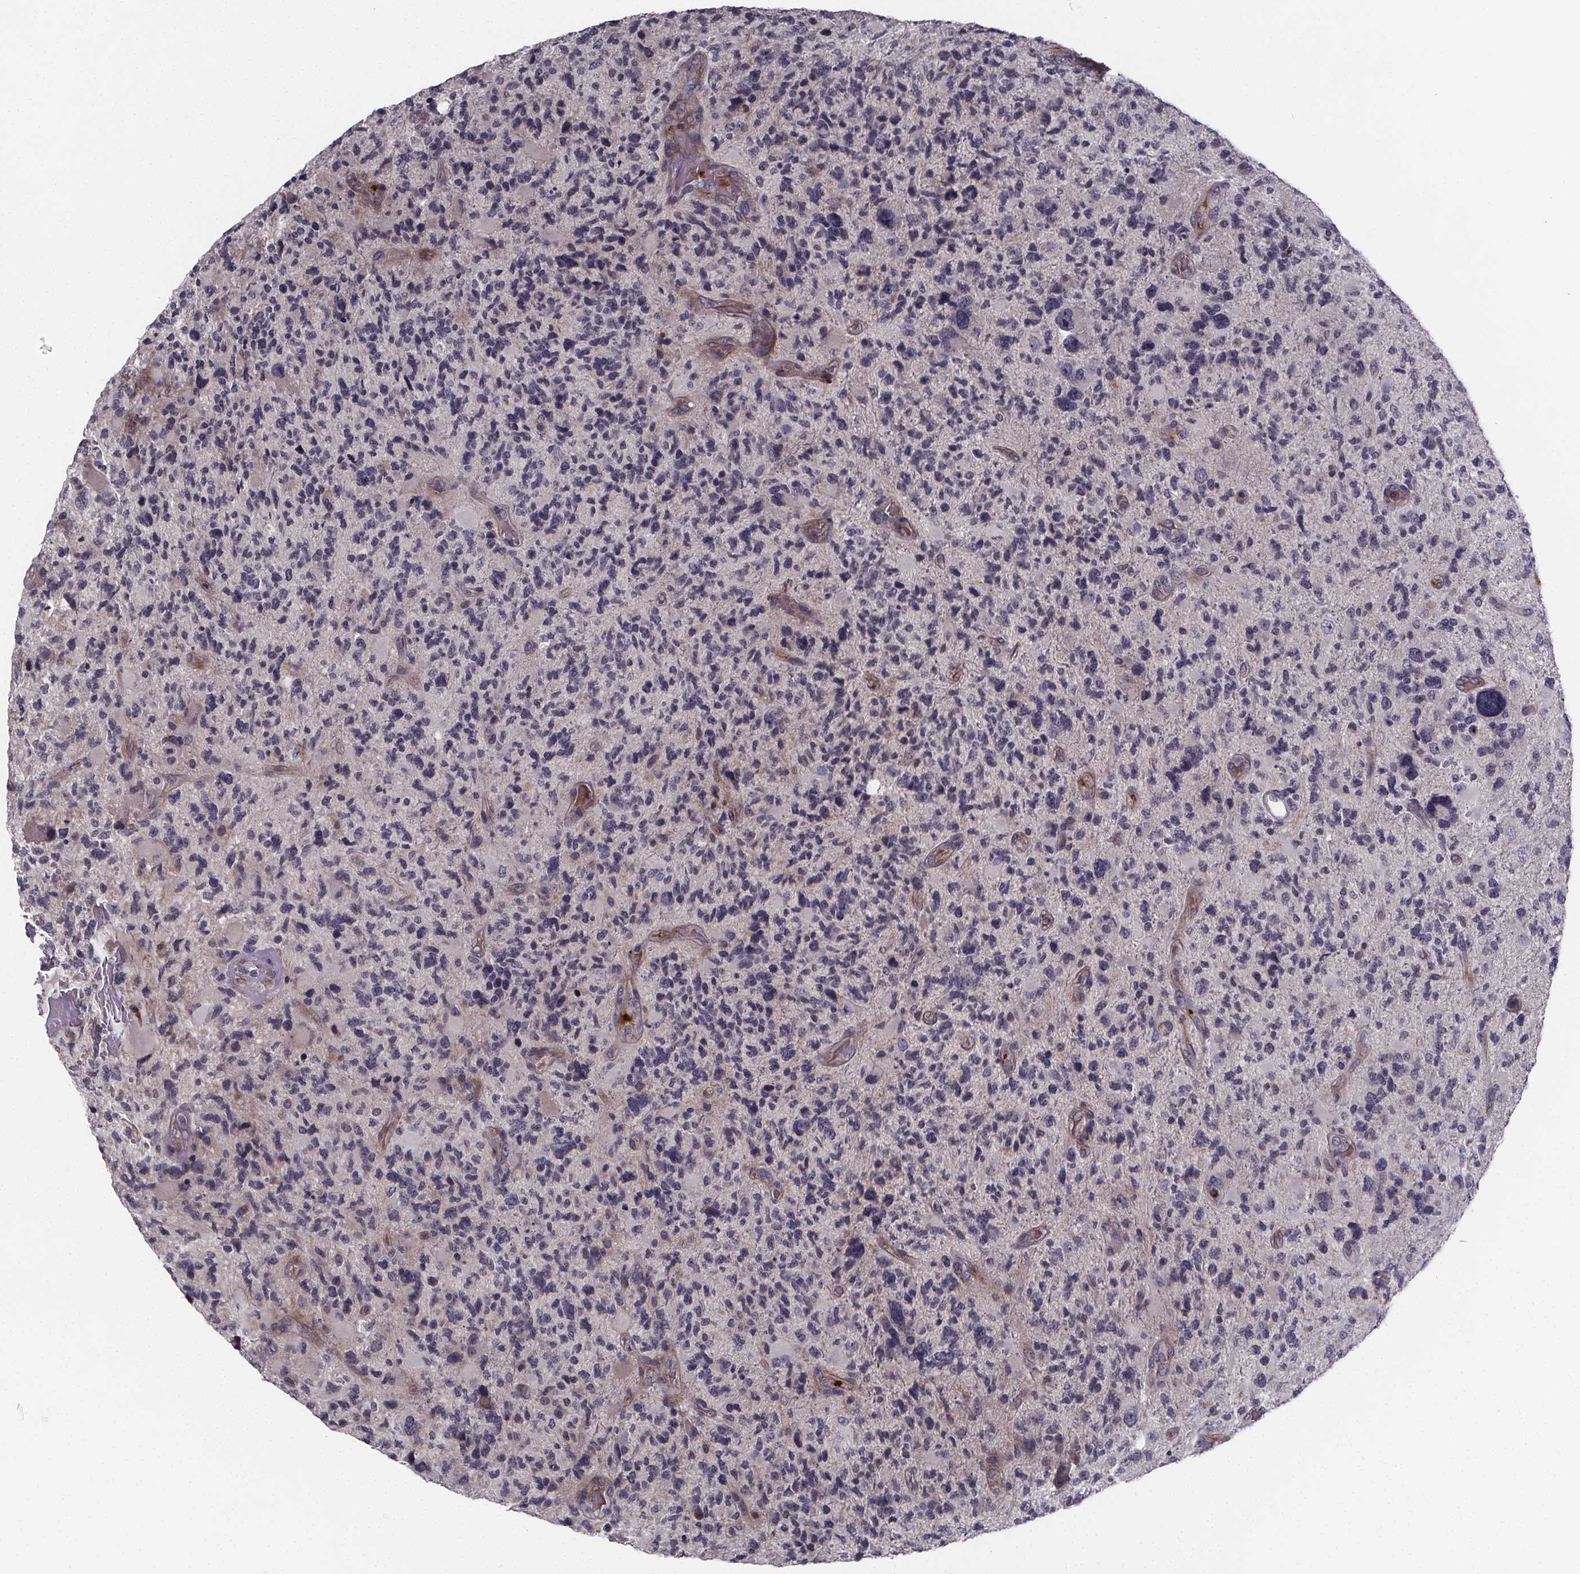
{"staining": {"intensity": "negative", "quantity": "none", "location": "none"}, "tissue": "glioma", "cell_type": "Tumor cells", "image_type": "cancer", "snomed": [{"axis": "morphology", "description": "Glioma, malignant, High grade"}, {"axis": "topography", "description": "Brain"}], "caption": "A micrograph of glioma stained for a protein reveals no brown staining in tumor cells. (DAB (3,3'-diaminobenzidine) IHC visualized using brightfield microscopy, high magnification).", "gene": "FBXW2", "patient": {"sex": "female", "age": 71}}